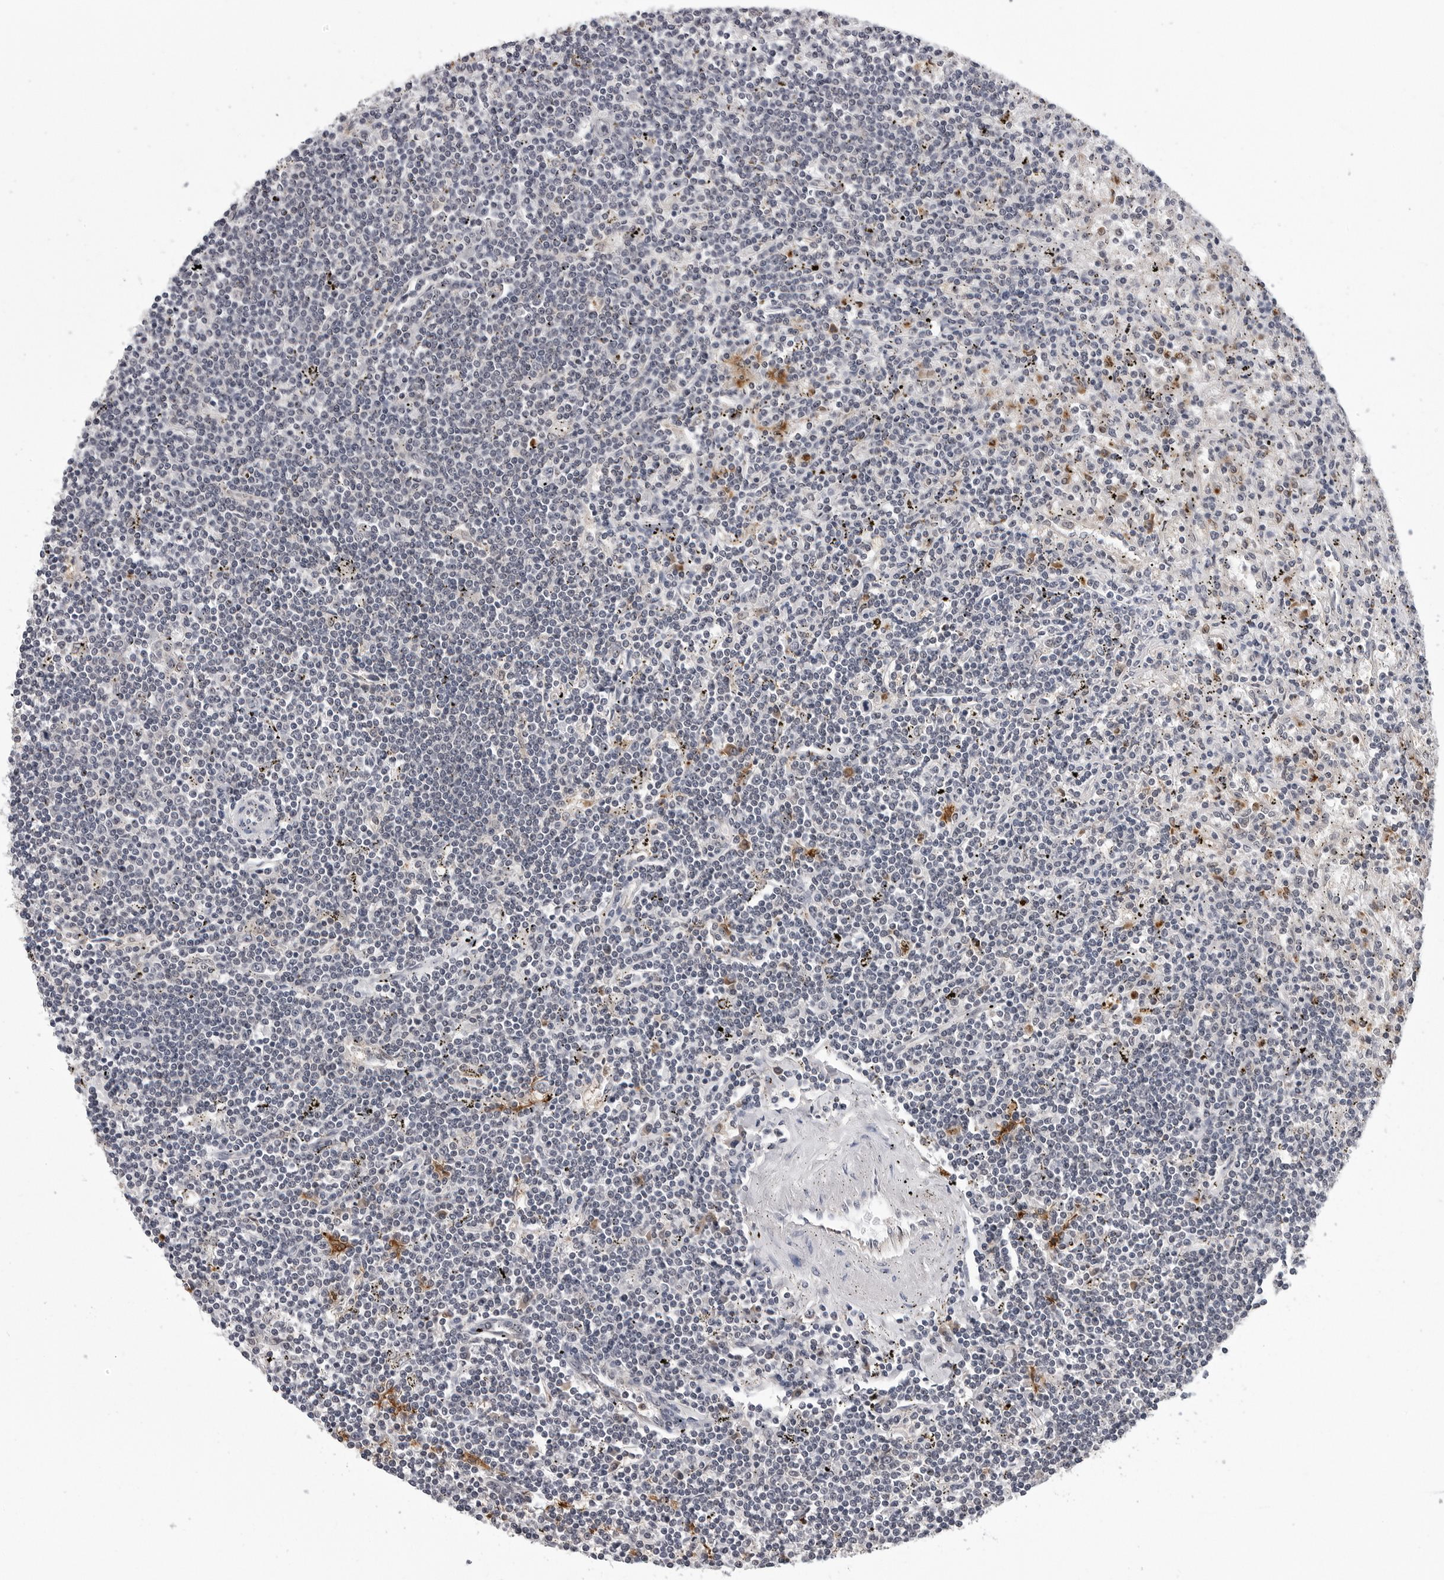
{"staining": {"intensity": "negative", "quantity": "none", "location": "none"}, "tissue": "lymphoma", "cell_type": "Tumor cells", "image_type": "cancer", "snomed": [{"axis": "morphology", "description": "Malignant lymphoma, non-Hodgkin's type, Low grade"}, {"axis": "topography", "description": "Spleen"}], "caption": "An image of lymphoma stained for a protein exhibits no brown staining in tumor cells.", "gene": "TRMT13", "patient": {"sex": "male", "age": 76}}